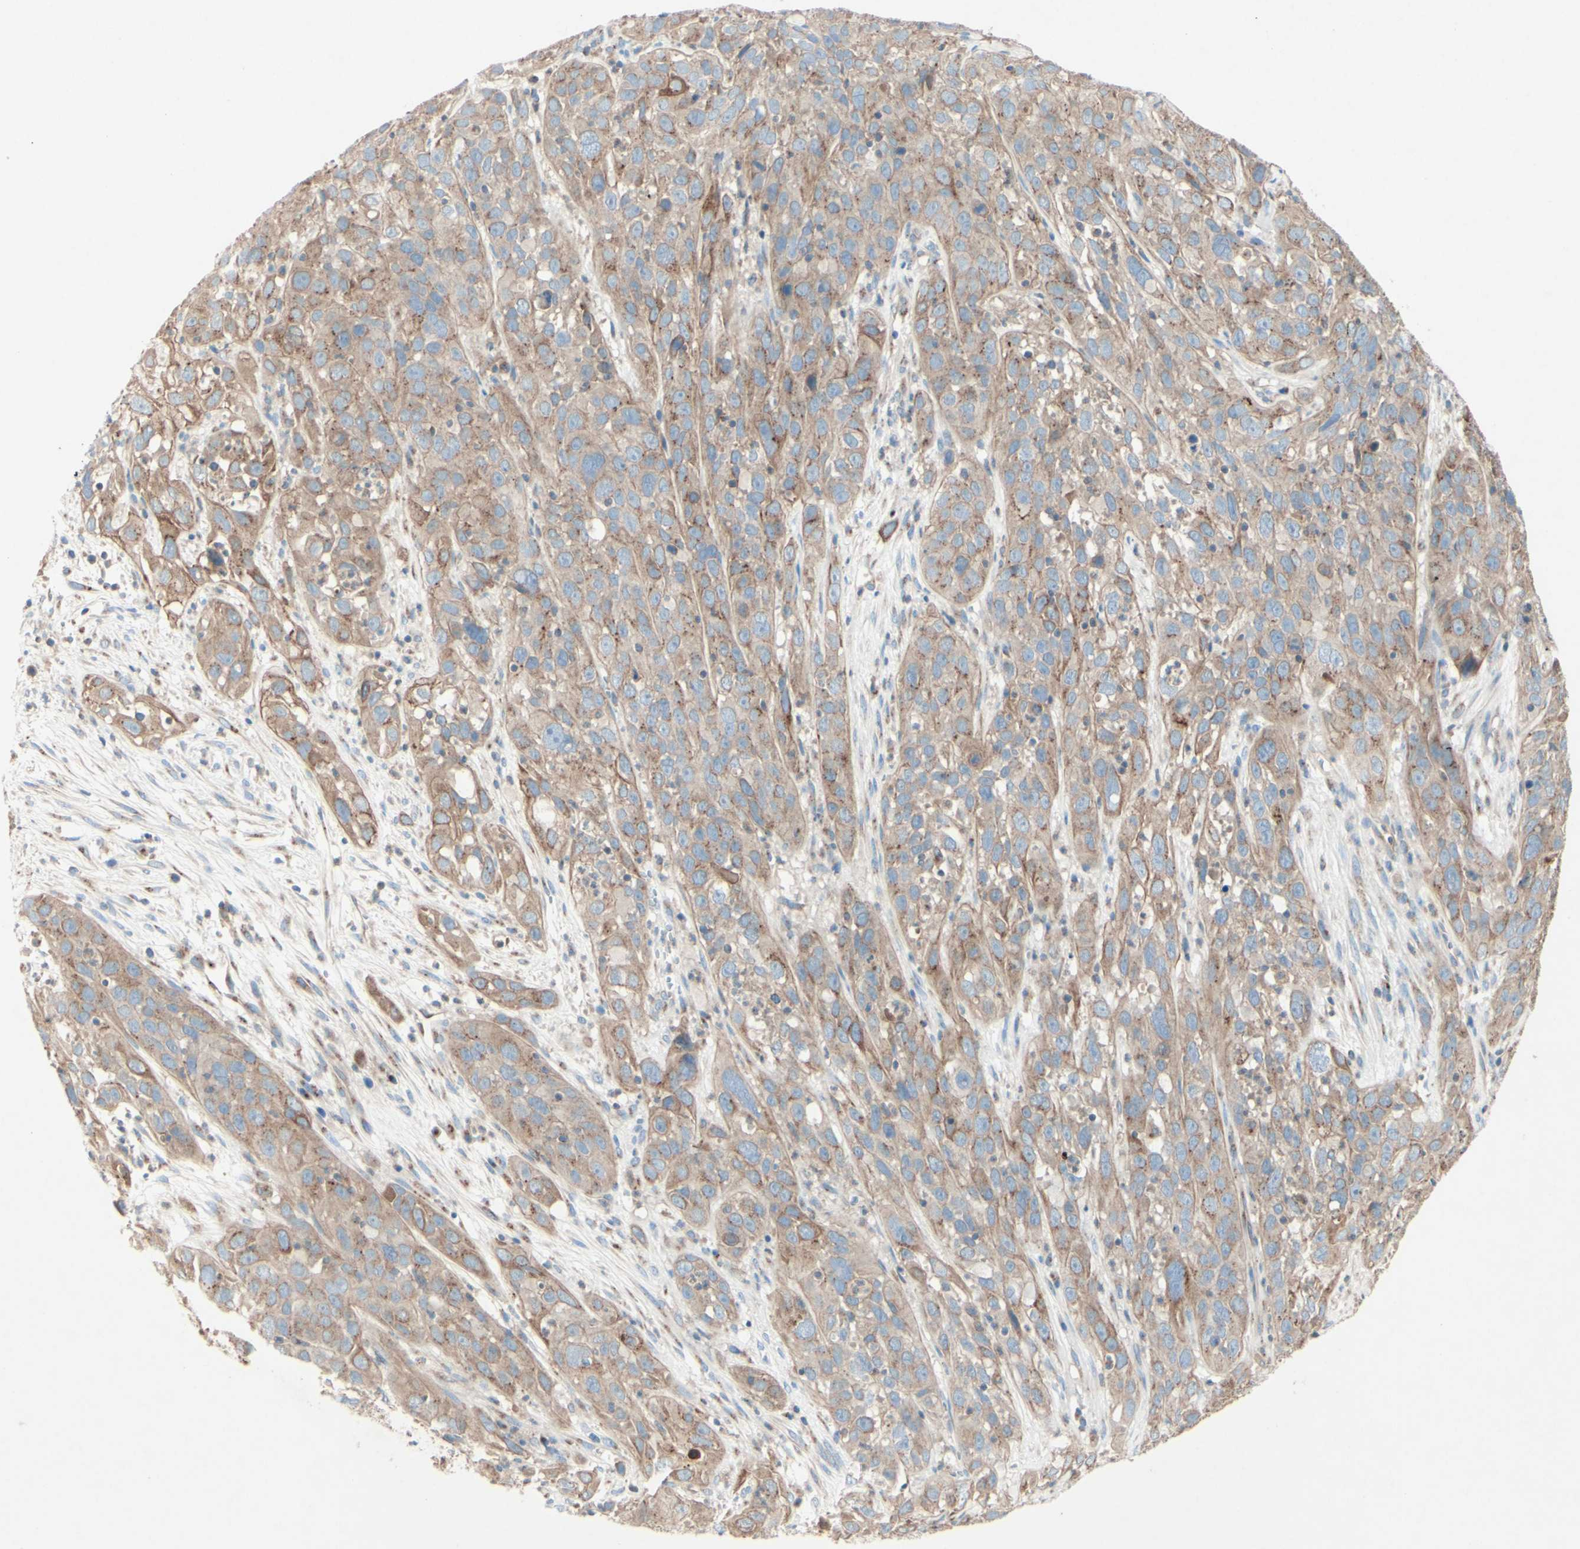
{"staining": {"intensity": "moderate", "quantity": ">75%", "location": "cytoplasmic/membranous"}, "tissue": "cervical cancer", "cell_type": "Tumor cells", "image_type": "cancer", "snomed": [{"axis": "morphology", "description": "Squamous cell carcinoma, NOS"}, {"axis": "topography", "description": "Cervix"}], "caption": "A high-resolution histopathology image shows IHC staining of cervical squamous cell carcinoma, which reveals moderate cytoplasmic/membranous staining in approximately >75% of tumor cells. The staining was performed using DAB to visualize the protein expression in brown, while the nuclei were stained in blue with hematoxylin (Magnification: 20x).", "gene": "MTM1", "patient": {"sex": "female", "age": 32}}